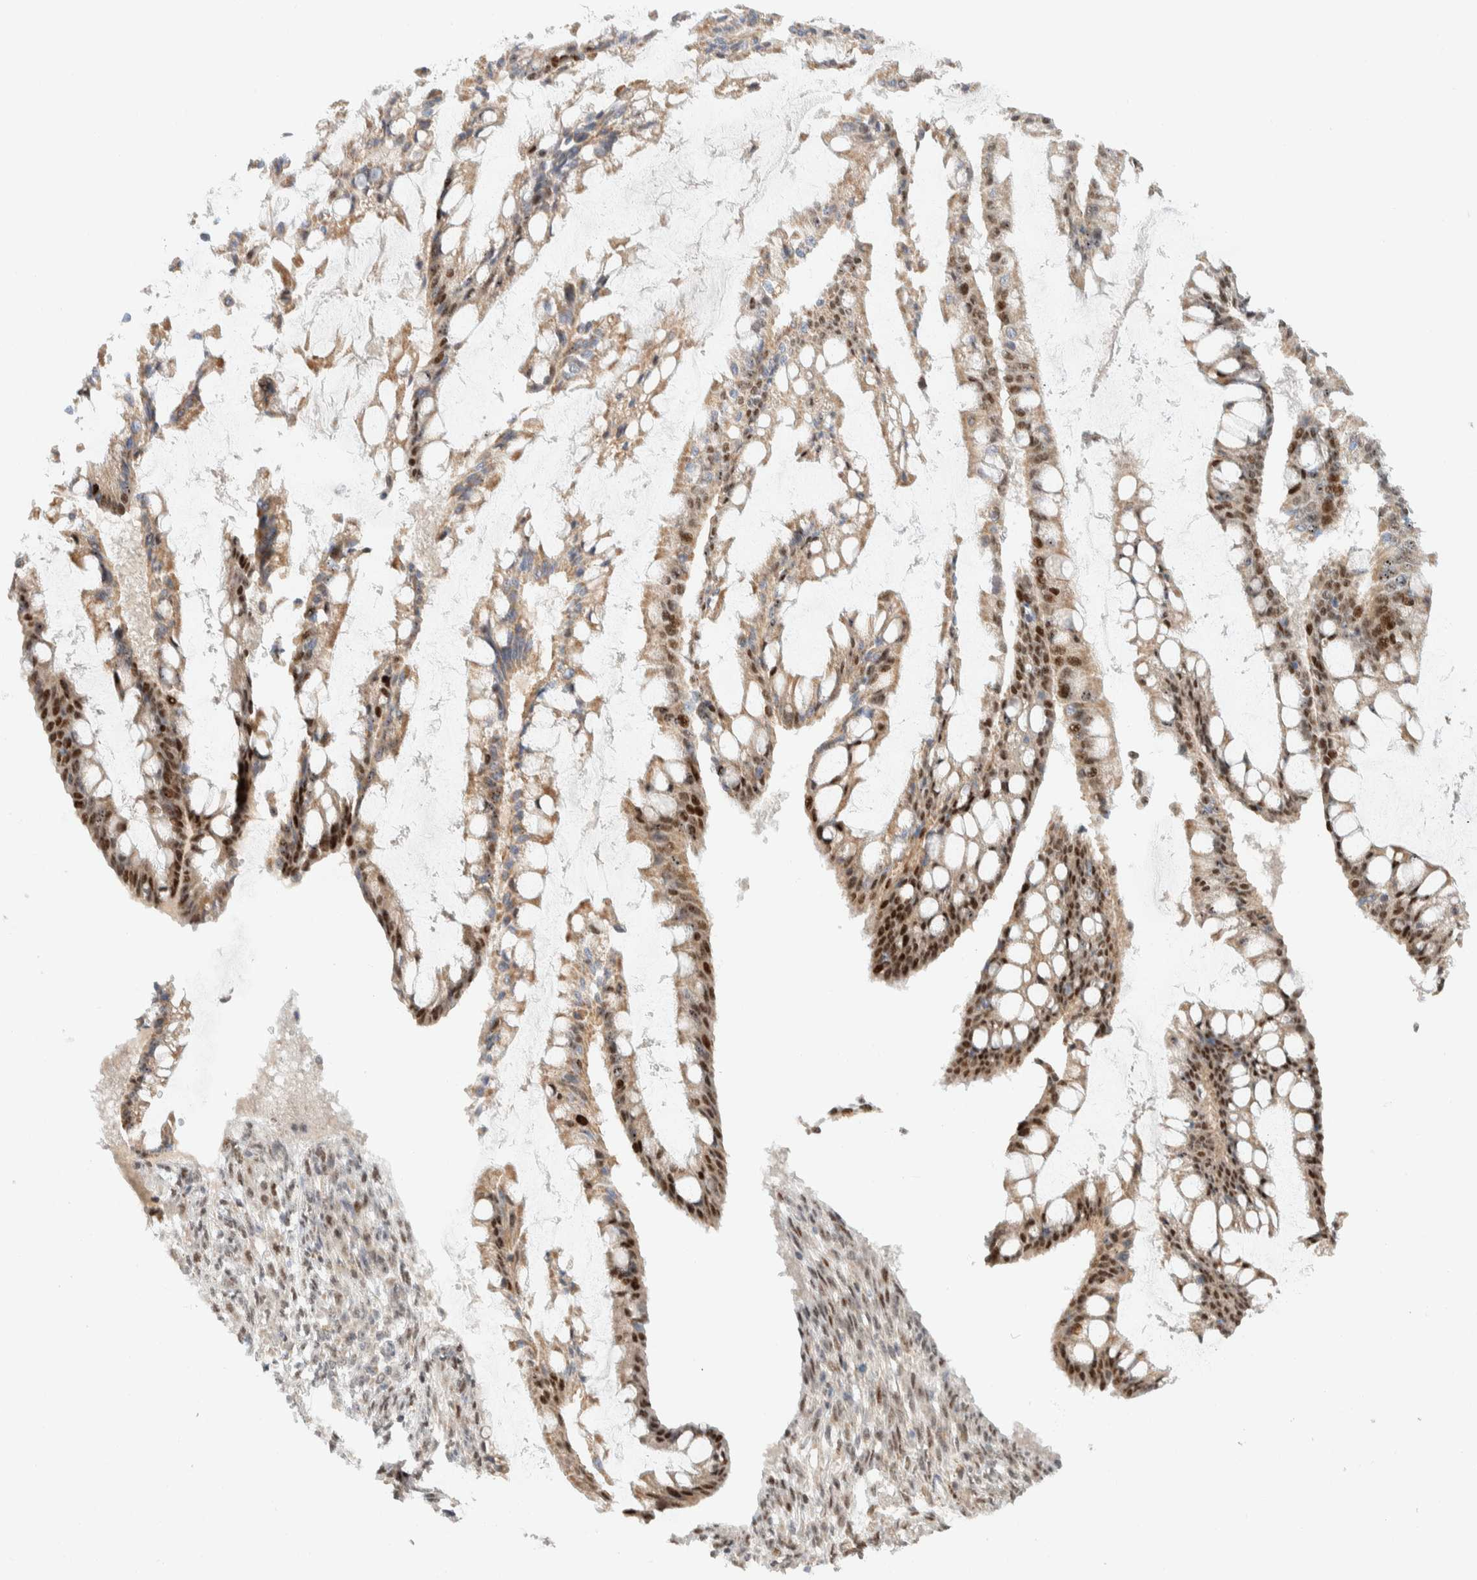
{"staining": {"intensity": "moderate", "quantity": ">75%", "location": "cytoplasmic/membranous,nuclear"}, "tissue": "ovarian cancer", "cell_type": "Tumor cells", "image_type": "cancer", "snomed": [{"axis": "morphology", "description": "Cystadenocarcinoma, mucinous, NOS"}, {"axis": "topography", "description": "Ovary"}], "caption": "Protein expression analysis of human ovarian cancer reveals moderate cytoplasmic/membranous and nuclear expression in about >75% of tumor cells.", "gene": "TSPAN32", "patient": {"sex": "female", "age": 73}}